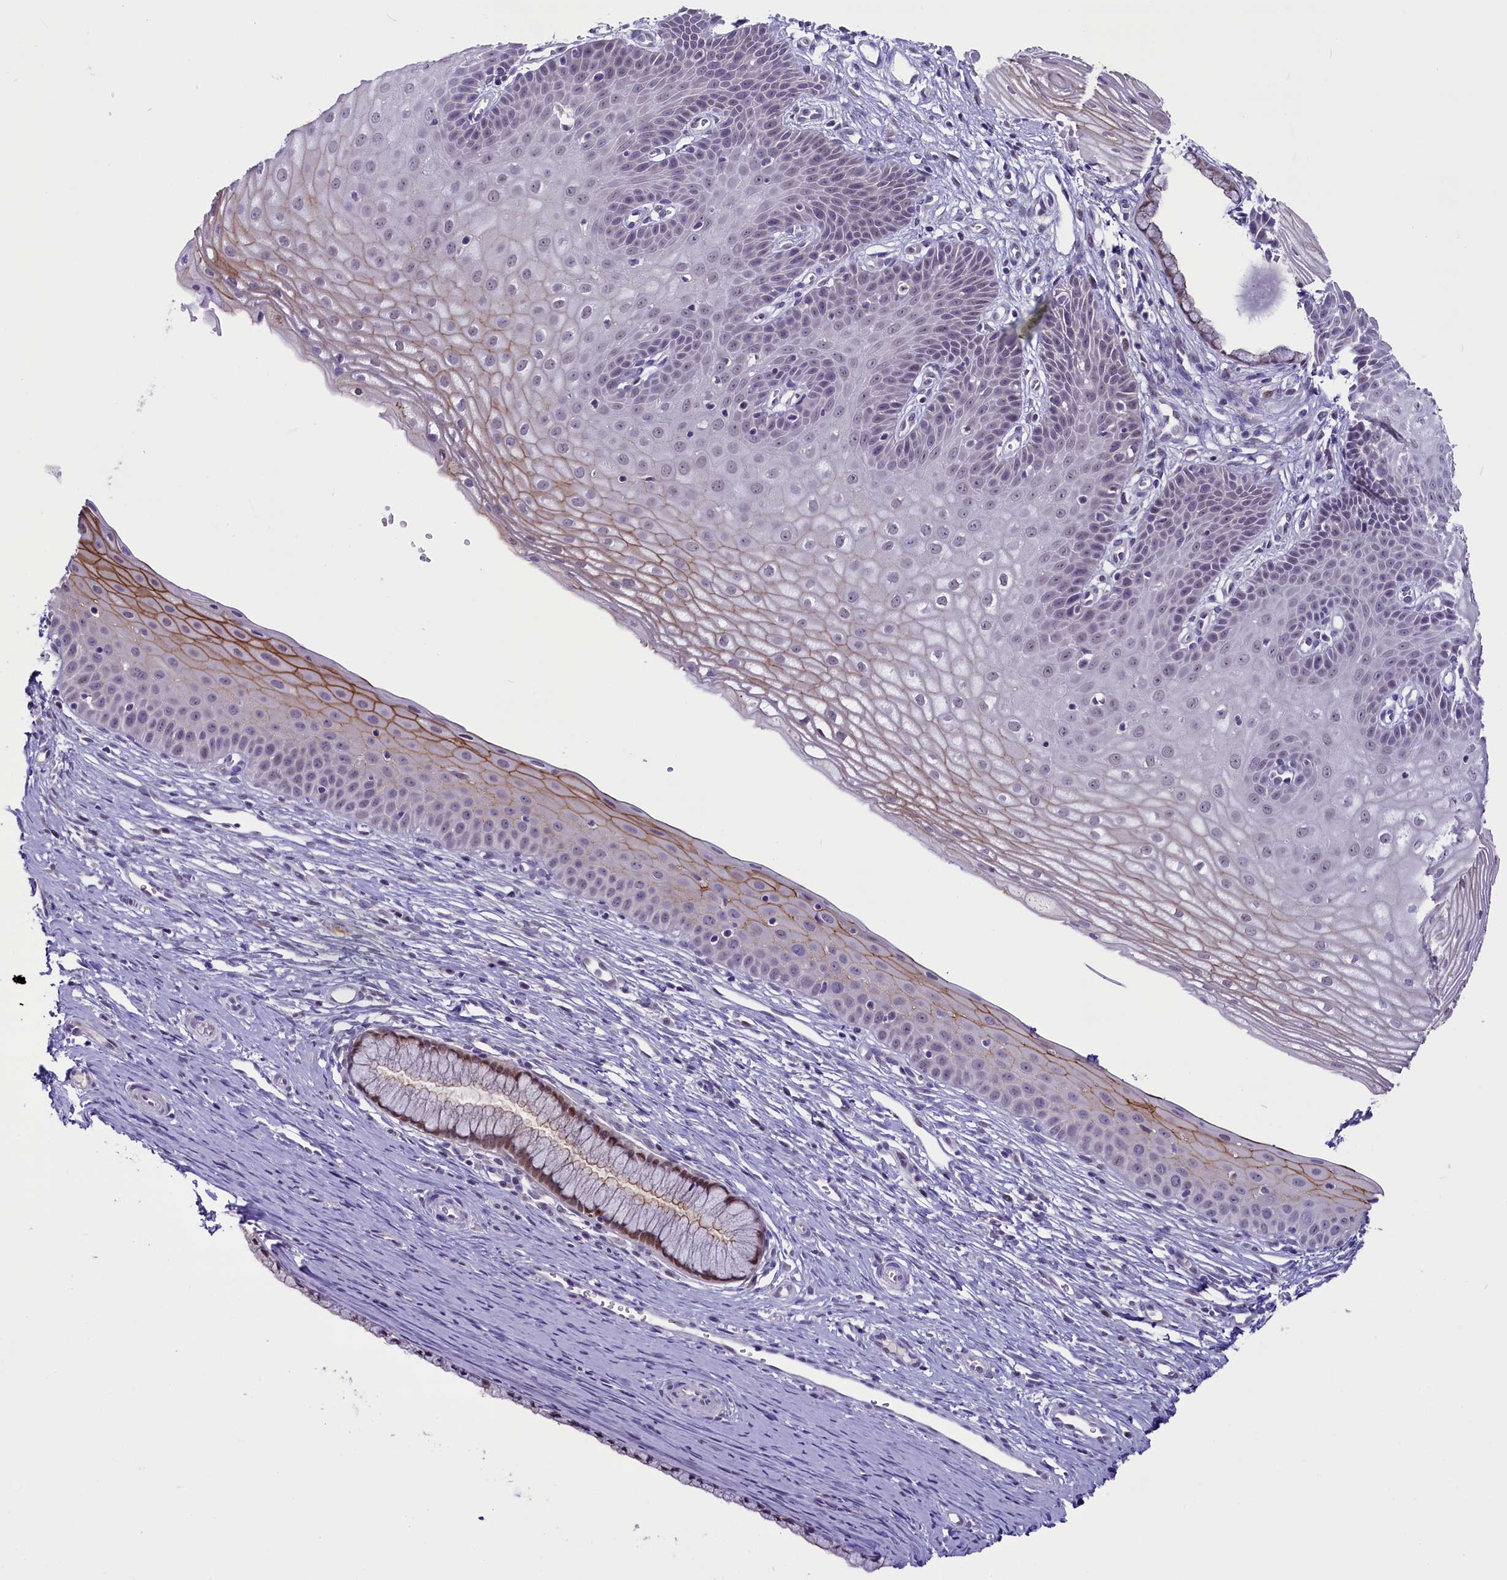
{"staining": {"intensity": "moderate", "quantity": "25%-75%", "location": "cytoplasmic/membranous"}, "tissue": "cervix", "cell_type": "Glandular cells", "image_type": "normal", "snomed": [{"axis": "morphology", "description": "Normal tissue, NOS"}, {"axis": "topography", "description": "Cervix"}], "caption": "Cervix stained with DAB IHC exhibits medium levels of moderate cytoplasmic/membranous staining in about 25%-75% of glandular cells. The staining is performed using DAB brown chromogen to label protein expression. The nuclei are counter-stained blue using hematoxylin.", "gene": "OSGEP", "patient": {"sex": "female", "age": 36}}